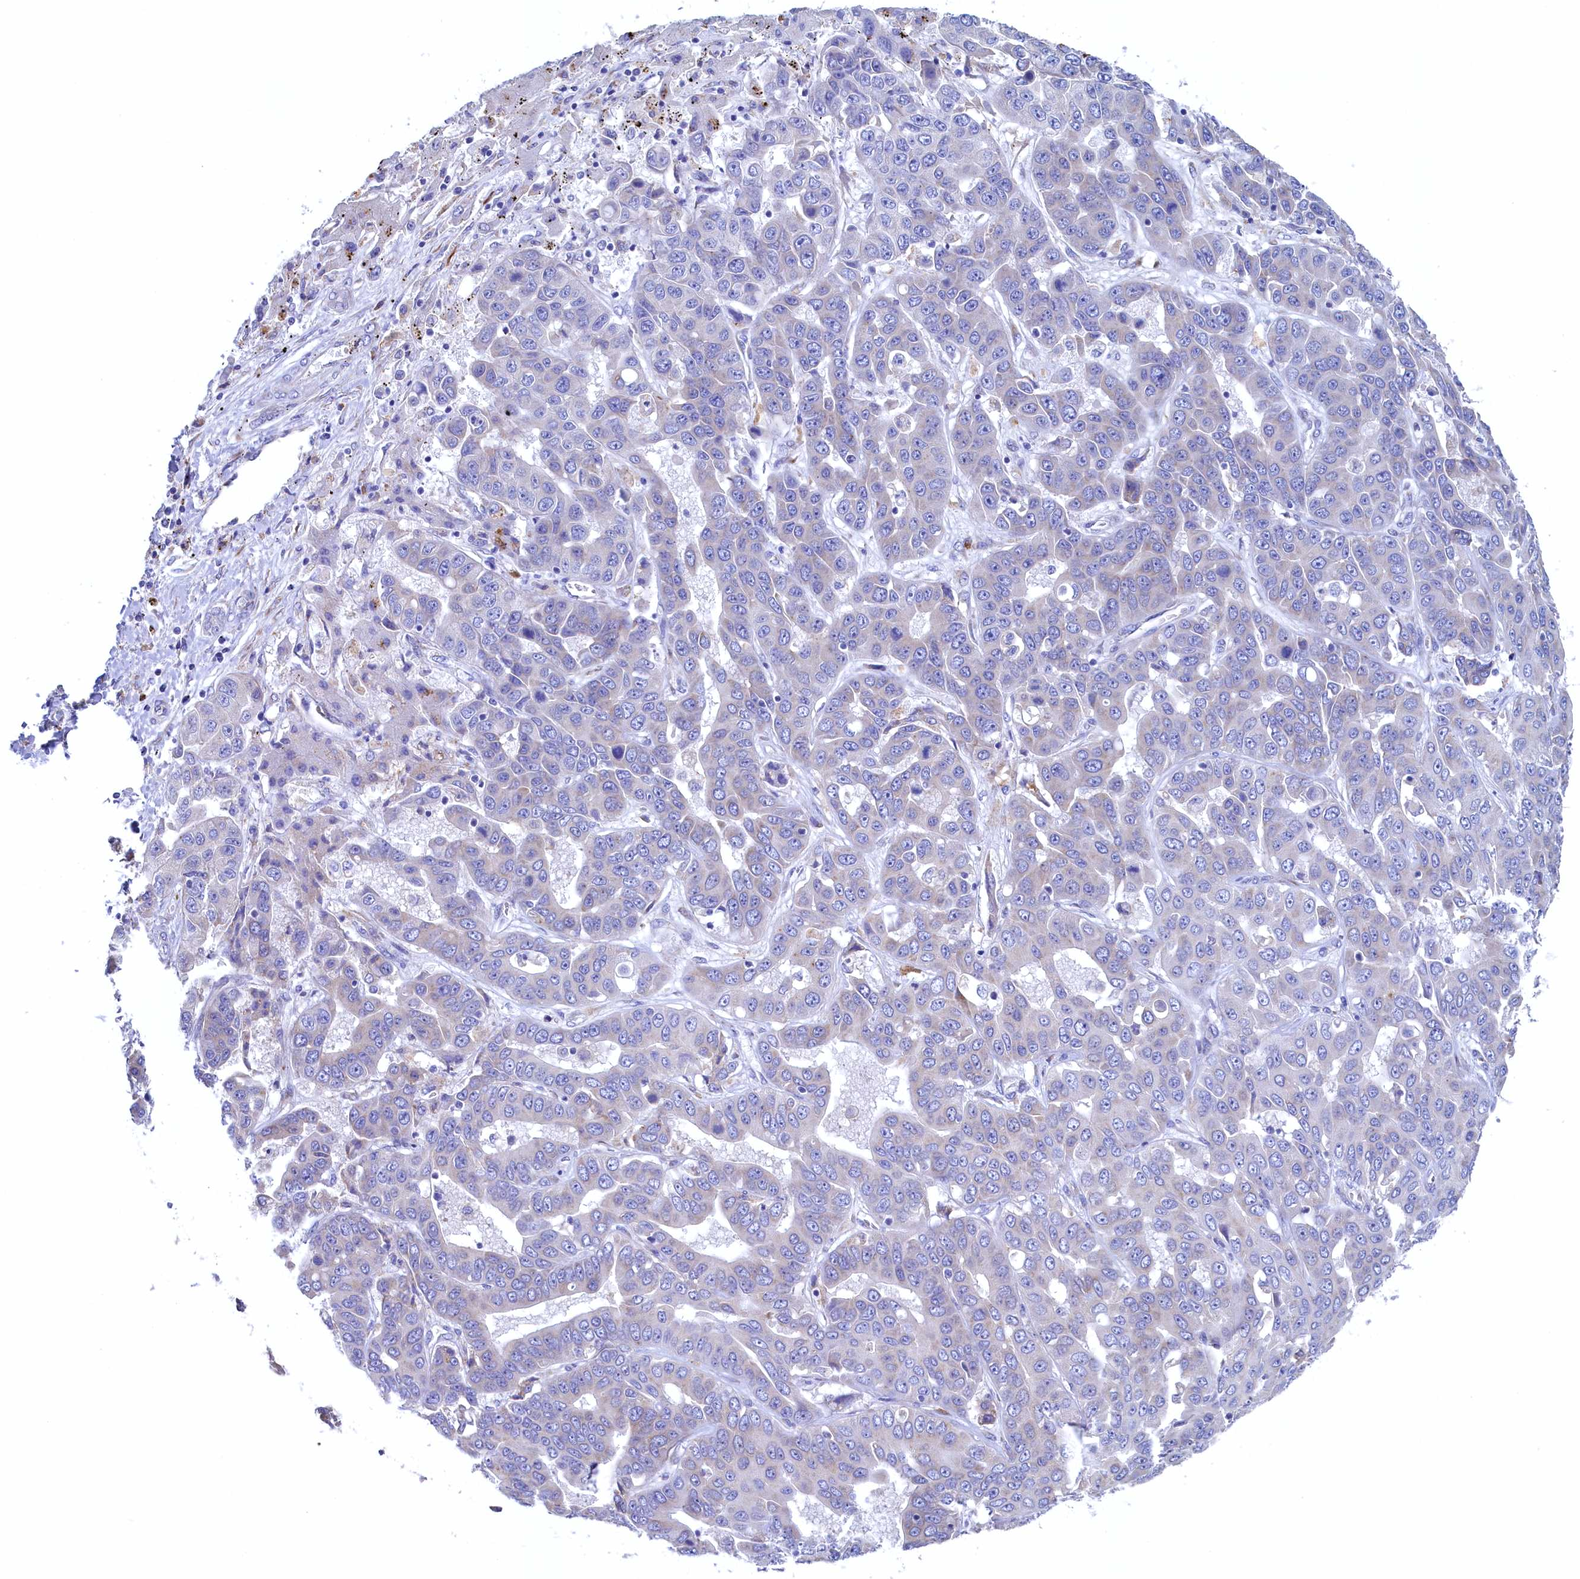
{"staining": {"intensity": "negative", "quantity": "none", "location": "none"}, "tissue": "liver cancer", "cell_type": "Tumor cells", "image_type": "cancer", "snomed": [{"axis": "morphology", "description": "Cholangiocarcinoma"}, {"axis": "topography", "description": "Liver"}], "caption": "IHC photomicrograph of neoplastic tissue: cholangiocarcinoma (liver) stained with DAB demonstrates no significant protein positivity in tumor cells.", "gene": "CBLIF", "patient": {"sex": "female", "age": 52}}